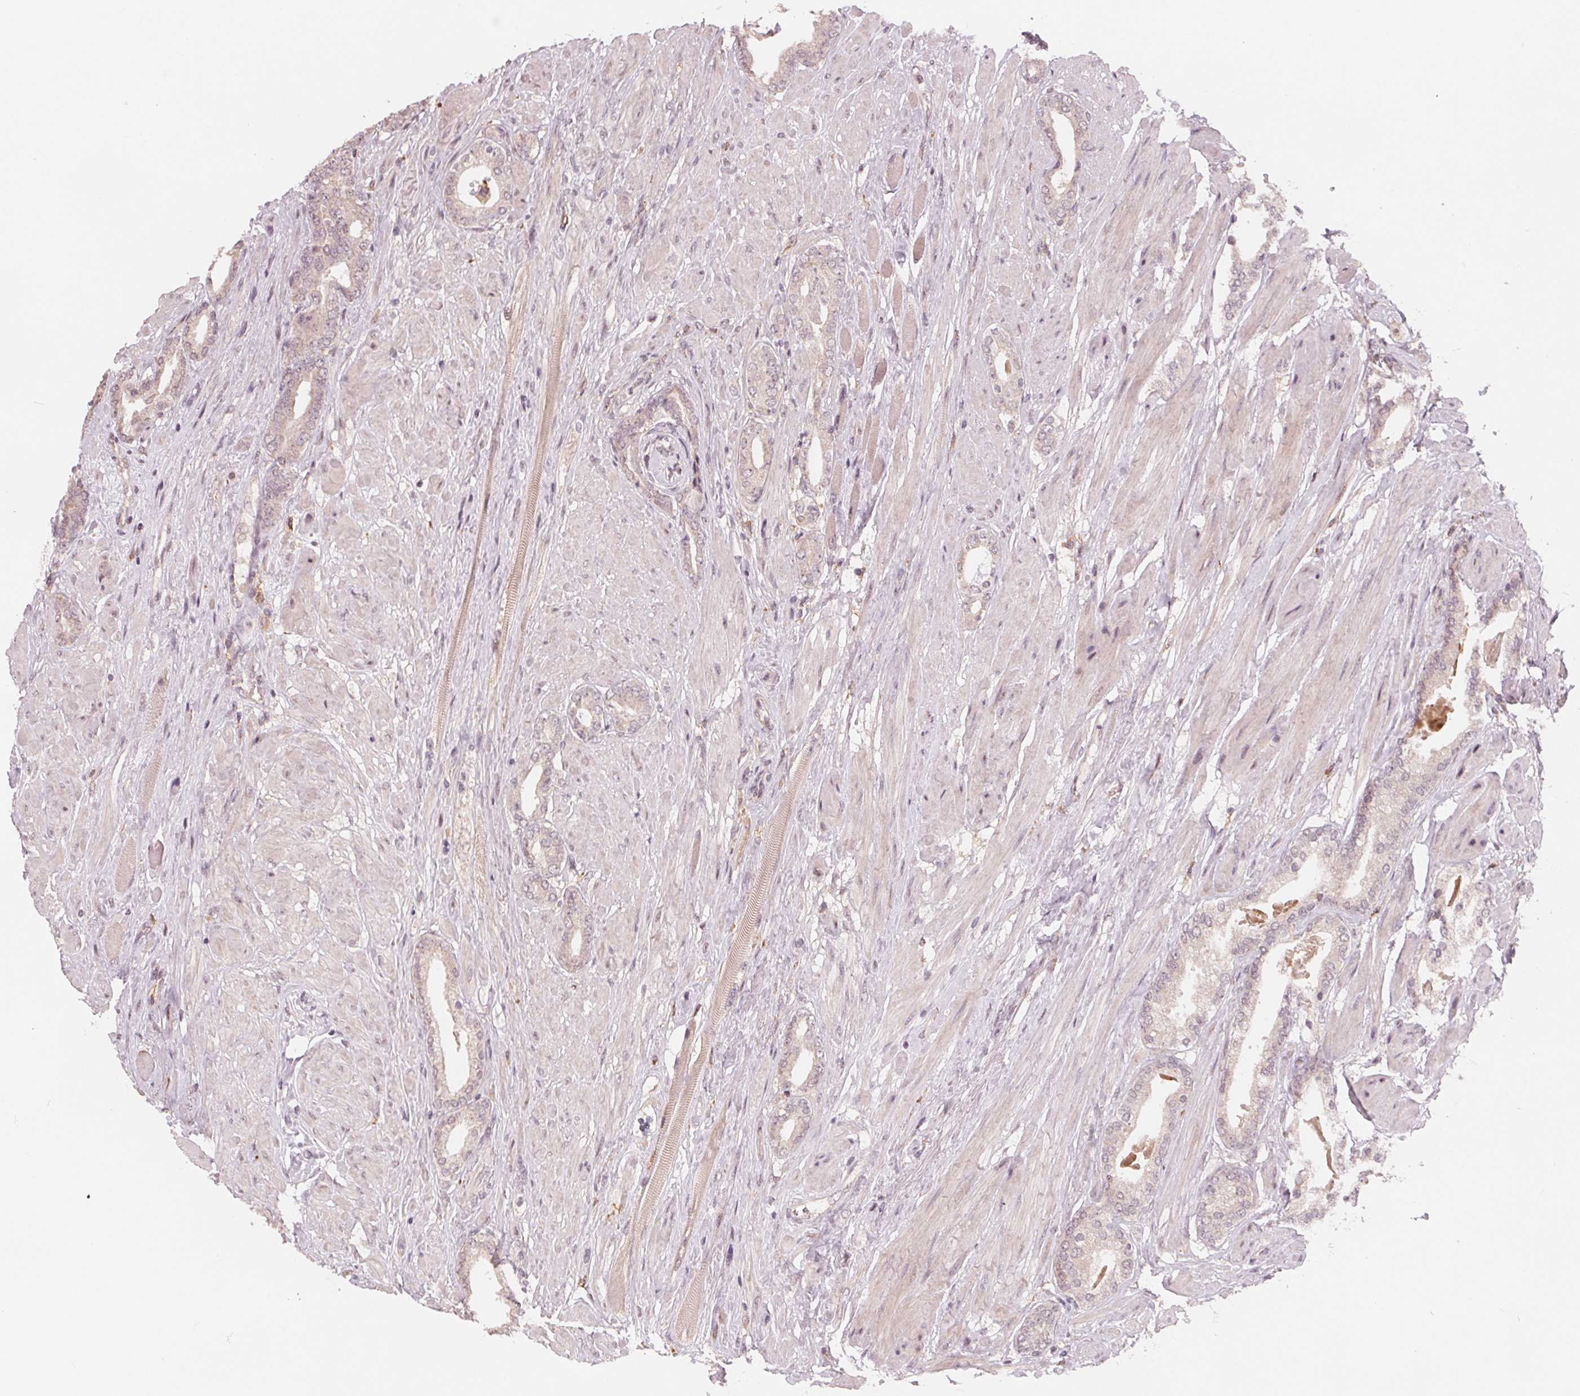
{"staining": {"intensity": "negative", "quantity": "none", "location": "none"}, "tissue": "prostate cancer", "cell_type": "Tumor cells", "image_type": "cancer", "snomed": [{"axis": "morphology", "description": "Adenocarcinoma, High grade"}, {"axis": "topography", "description": "Prostate"}], "caption": "There is no significant staining in tumor cells of prostate high-grade adenocarcinoma. (Brightfield microscopy of DAB (3,3'-diaminobenzidine) immunohistochemistry at high magnification).", "gene": "IL9R", "patient": {"sex": "male", "age": 56}}